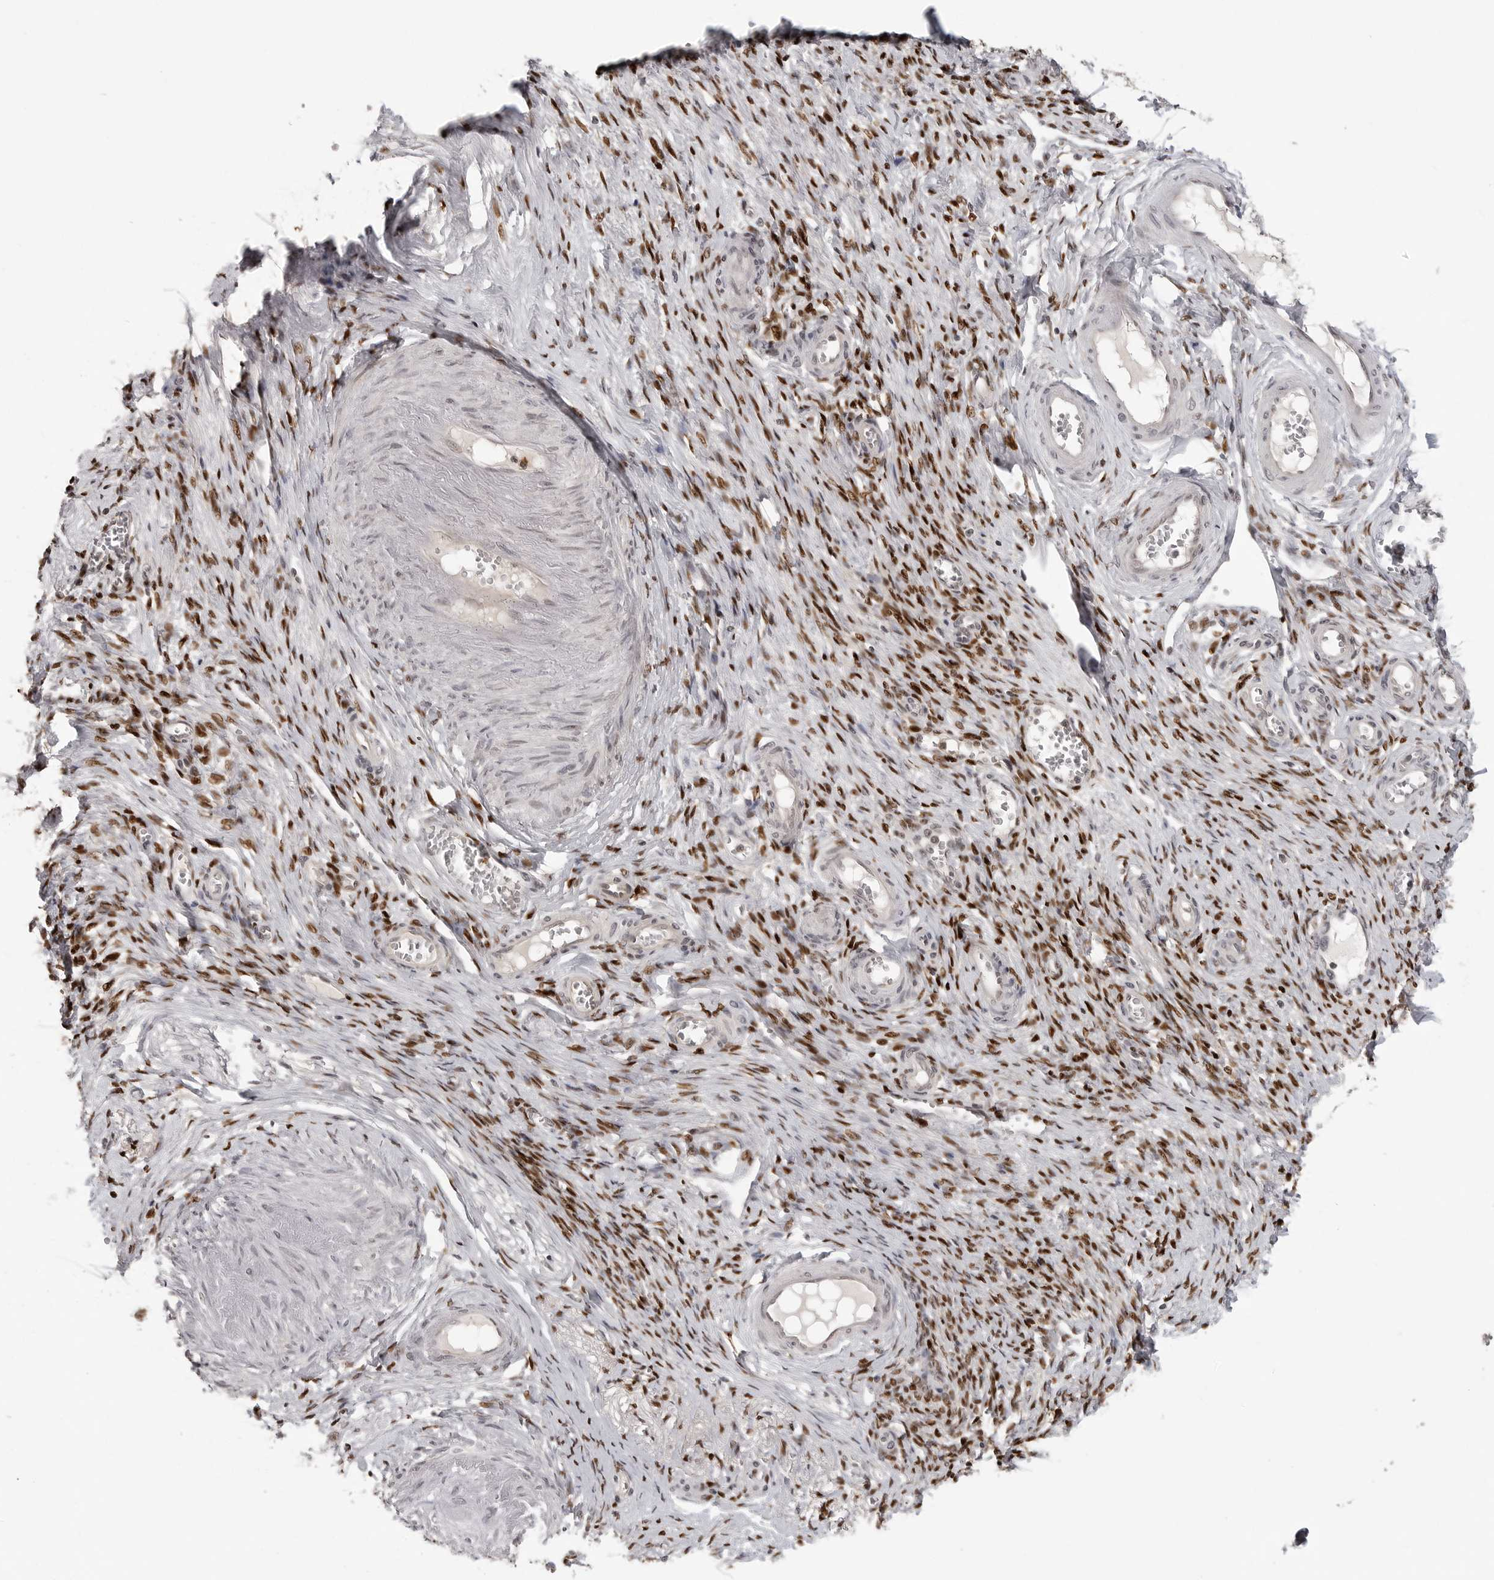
{"staining": {"intensity": "moderate", "quantity": ">75%", "location": "cytoplasmic/membranous,nuclear"}, "tissue": "soft tissue", "cell_type": "Fibroblasts", "image_type": "normal", "snomed": [{"axis": "morphology", "description": "Normal tissue, NOS"}, {"axis": "topography", "description": "Vascular tissue"}, {"axis": "topography", "description": "Fallopian tube"}, {"axis": "topography", "description": "Ovary"}], "caption": "Protein analysis of unremarkable soft tissue shows moderate cytoplasmic/membranous,nuclear expression in about >75% of fibroblasts.", "gene": "PEG3", "patient": {"sex": "female", "age": 67}}